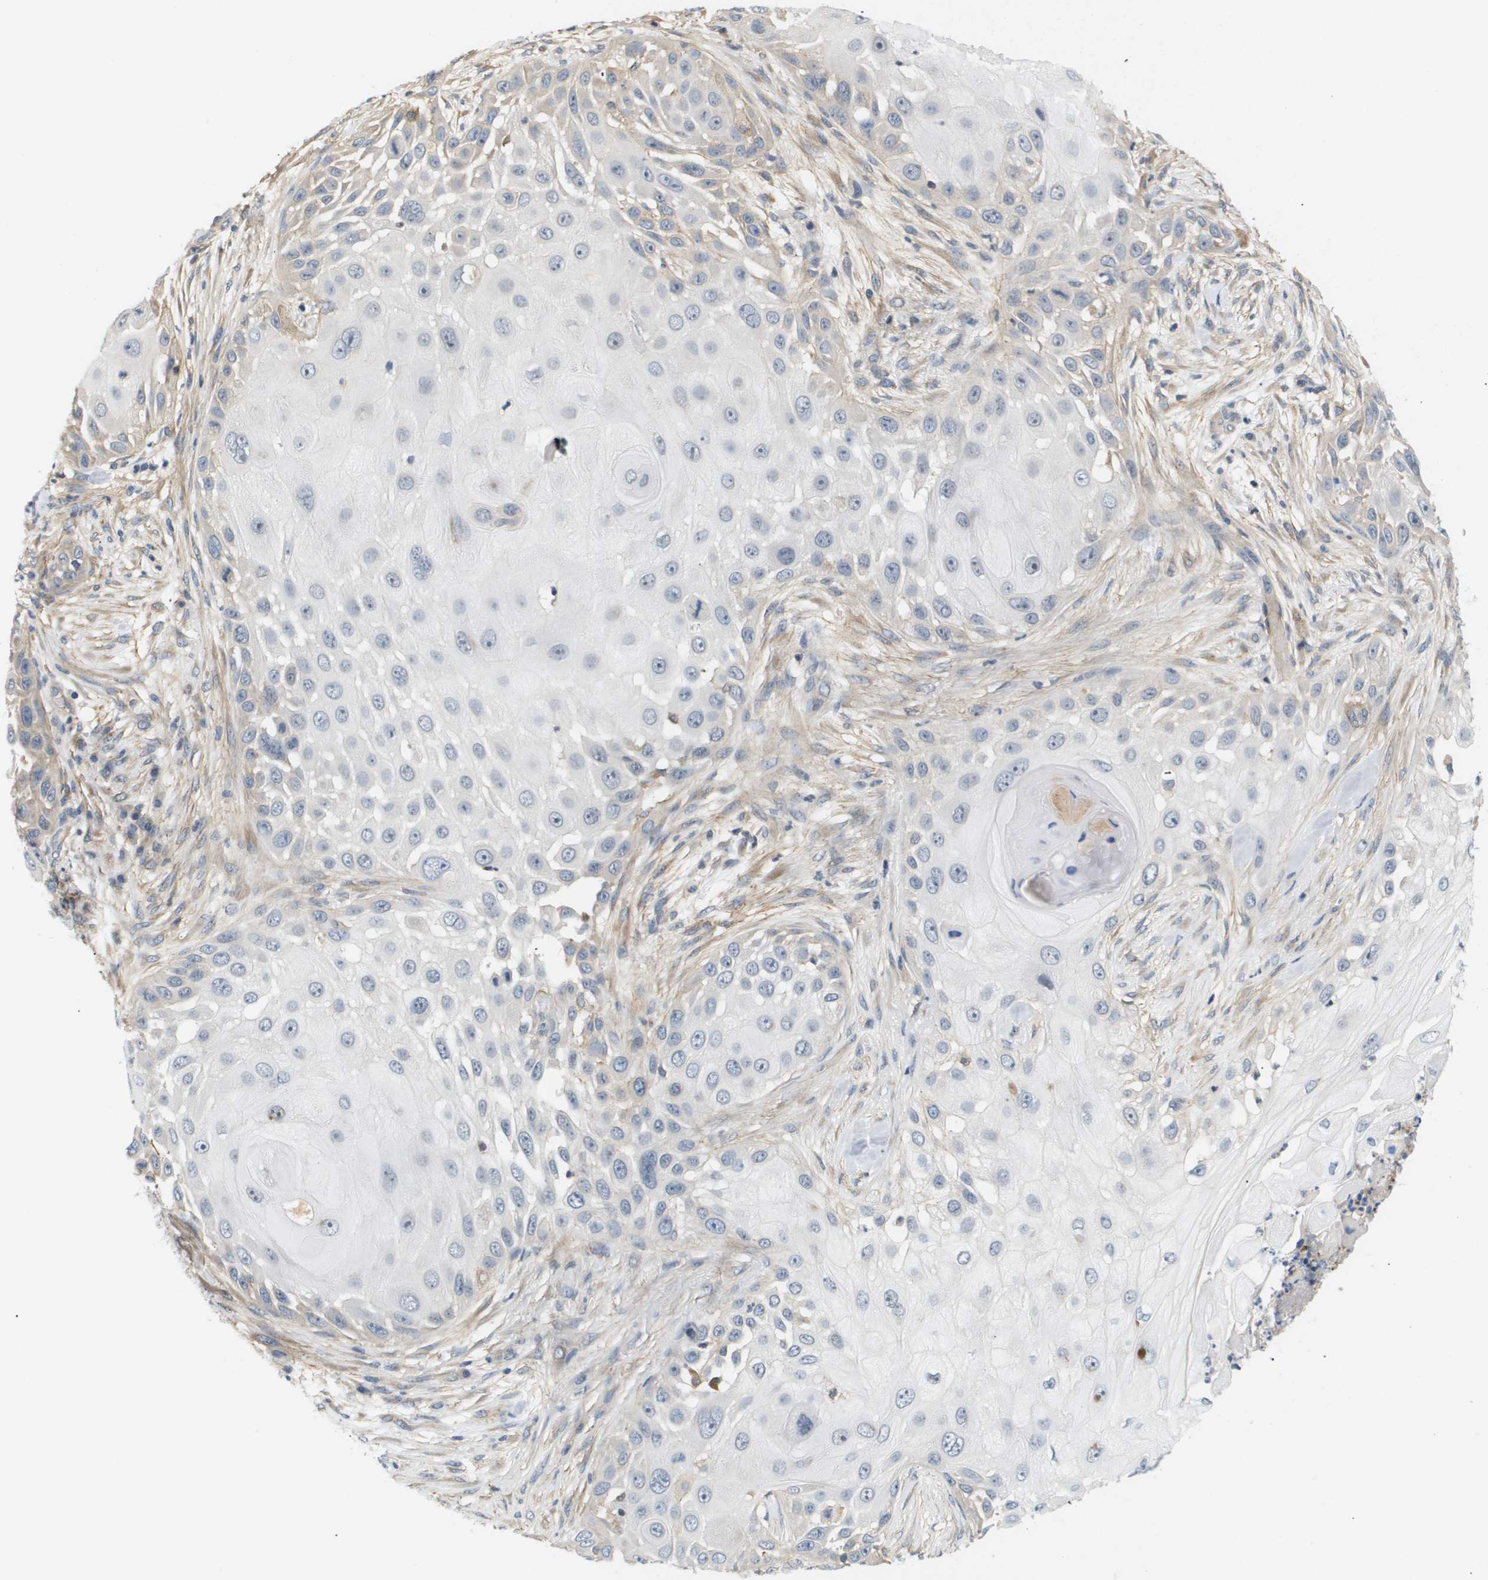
{"staining": {"intensity": "negative", "quantity": "none", "location": "none"}, "tissue": "skin cancer", "cell_type": "Tumor cells", "image_type": "cancer", "snomed": [{"axis": "morphology", "description": "Squamous cell carcinoma, NOS"}, {"axis": "topography", "description": "Skin"}], "caption": "Immunohistochemistry histopathology image of neoplastic tissue: squamous cell carcinoma (skin) stained with DAB shows no significant protein staining in tumor cells.", "gene": "CORO2B", "patient": {"sex": "female", "age": 44}}